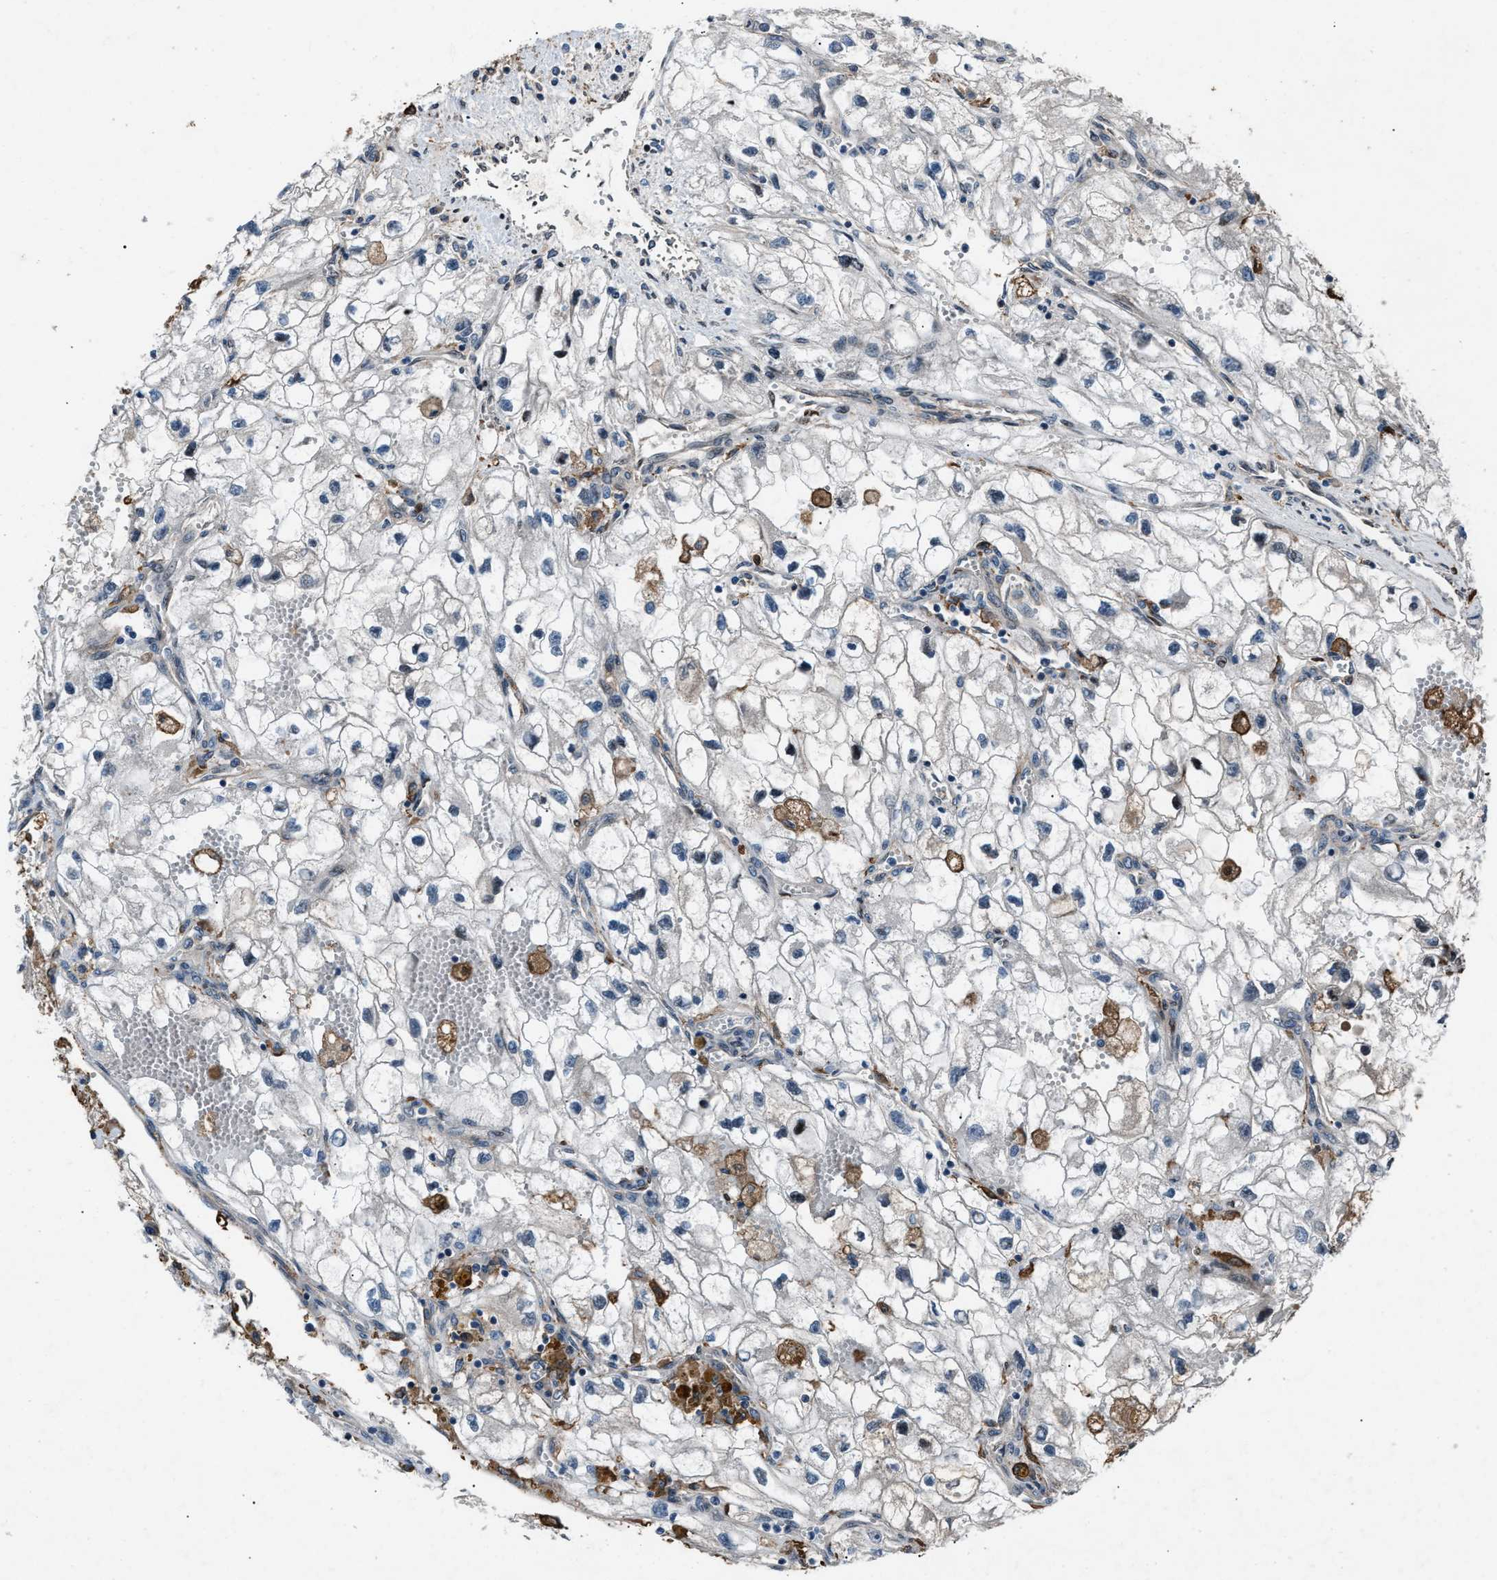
{"staining": {"intensity": "negative", "quantity": "none", "location": "none"}, "tissue": "renal cancer", "cell_type": "Tumor cells", "image_type": "cancer", "snomed": [{"axis": "morphology", "description": "Adenocarcinoma, NOS"}, {"axis": "topography", "description": "Kidney"}], "caption": "High magnification brightfield microscopy of renal cancer stained with DAB (3,3'-diaminobenzidine) (brown) and counterstained with hematoxylin (blue): tumor cells show no significant staining.", "gene": "DYNC2I1", "patient": {"sex": "female", "age": 70}}